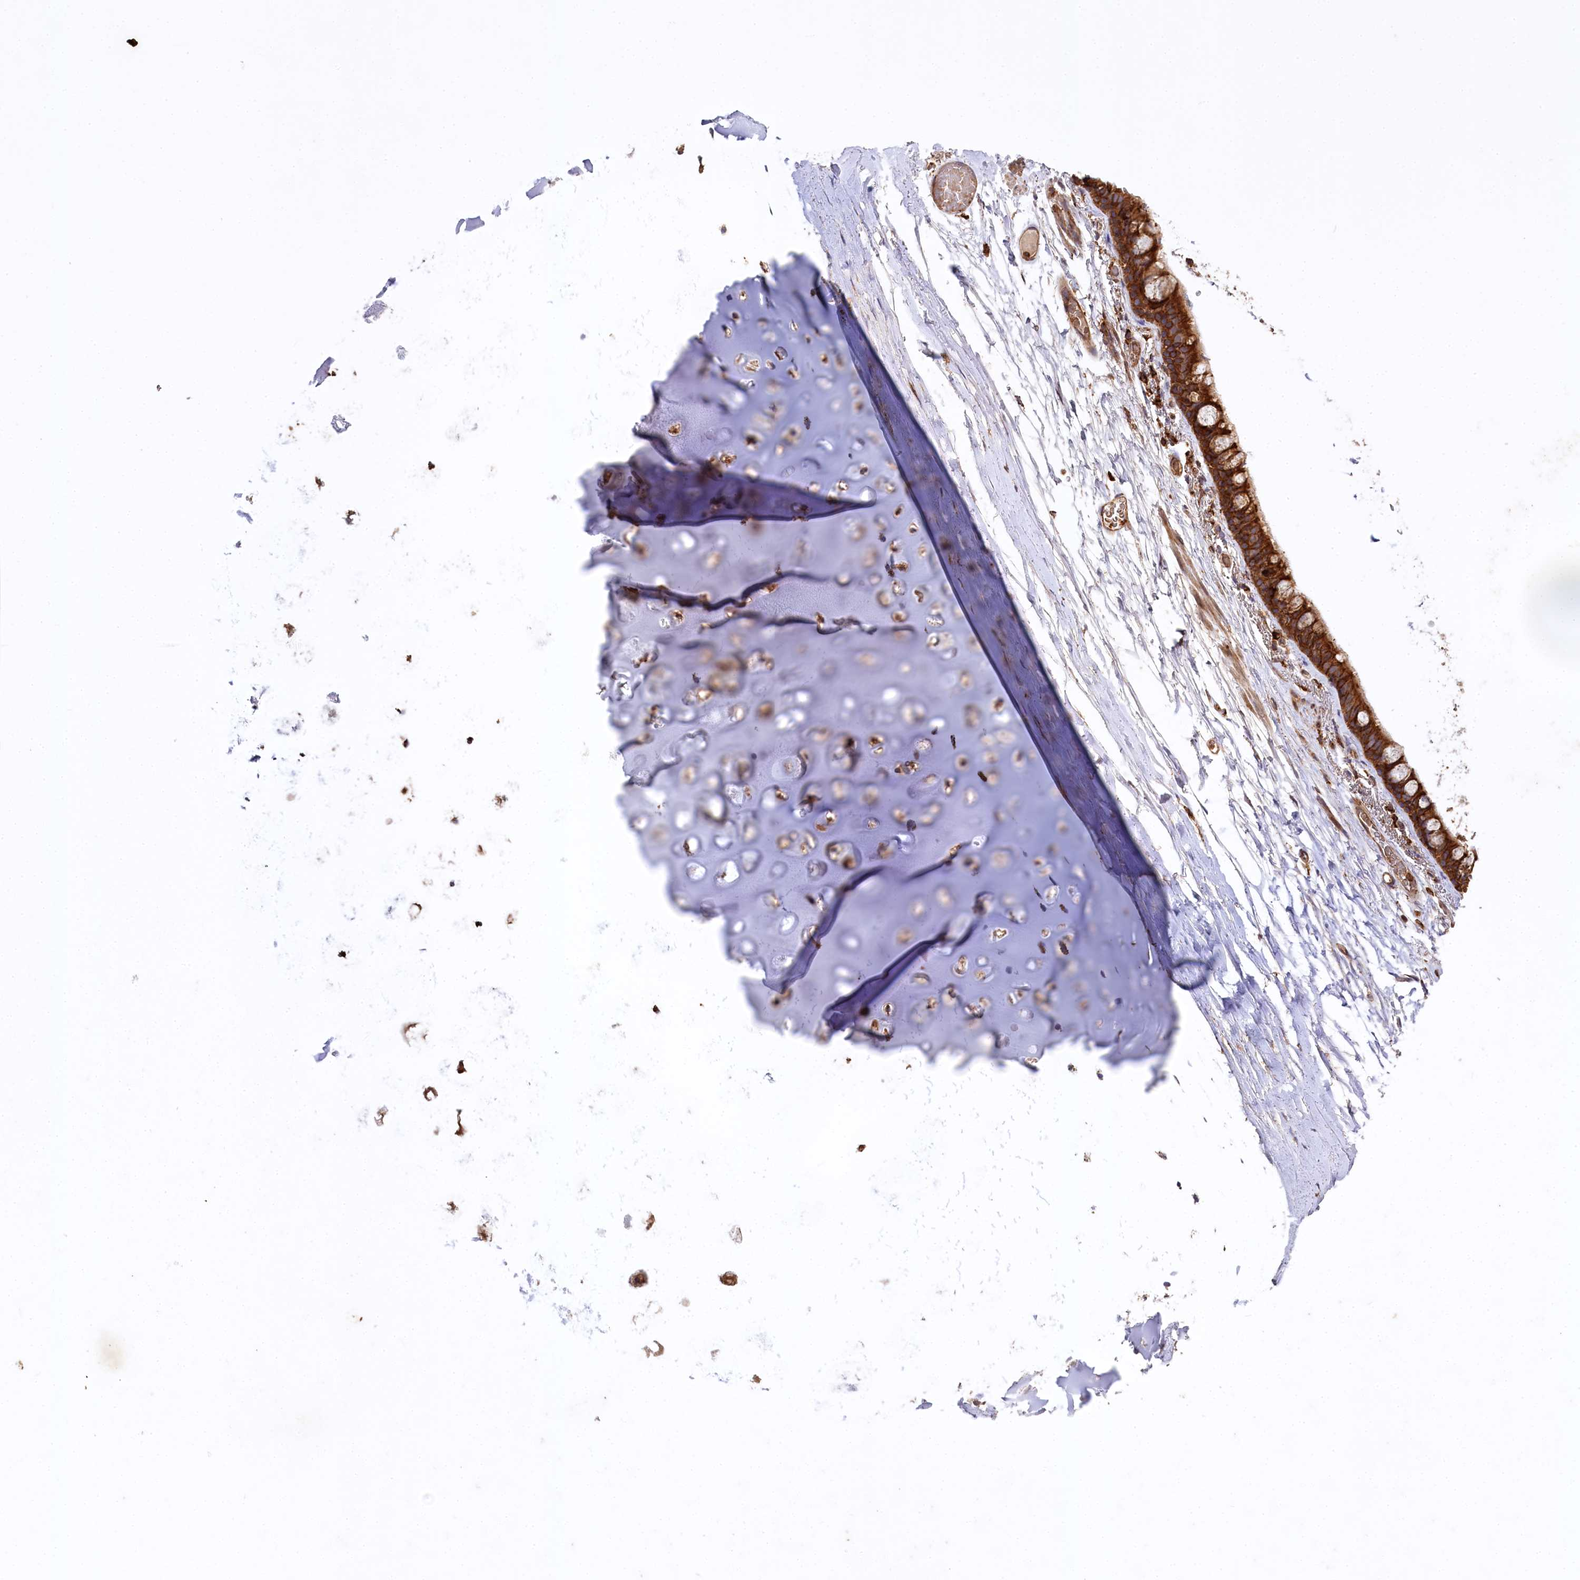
{"staining": {"intensity": "strong", "quantity": ">75%", "location": "cytoplasmic/membranous"}, "tissue": "bronchus", "cell_type": "Respiratory epithelial cells", "image_type": "normal", "snomed": [{"axis": "morphology", "description": "Normal tissue, NOS"}, {"axis": "topography", "description": "Cartilage tissue"}], "caption": "Immunohistochemical staining of unremarkable bronchus demonstrates strong cytoplasmic/membranous protein expression in about >75% of respiratory epithelial cells. (IHC, brightfield microscopy, high magnification).", "gene": "CARD19", "patient": {"sex": "male", "age": 63}}